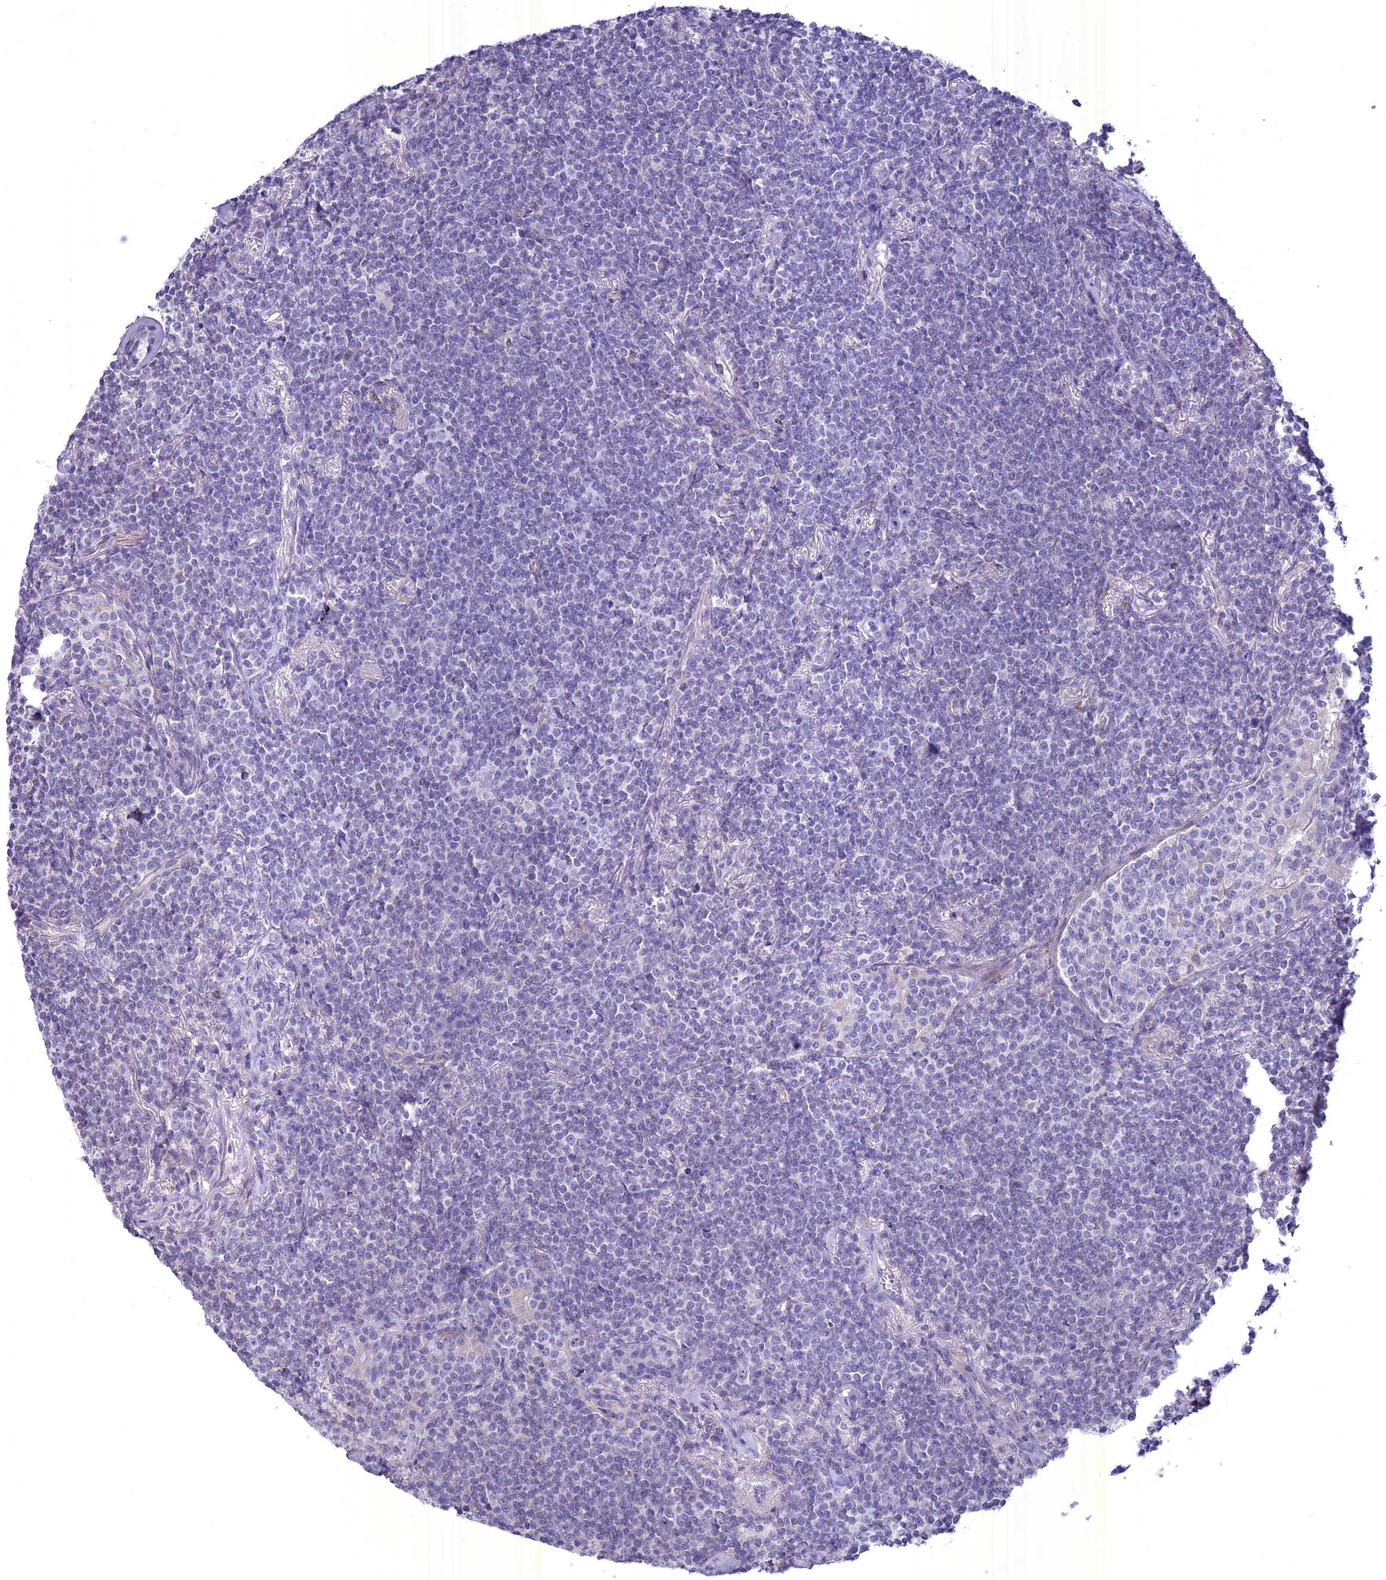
{"staining": {"intensity": "negative", "quantity": "none", "location": "none"}, "tissue": "lymphoma", "cell_type": "Tumor cells", "image_type": "cancer", "snomed": [{"axis": "morphology", "description": "Malignant lymphoma, non-Hodgkin's type, Low grade"}, {"axis": "topography", "description": "Lung"}], "caption": "Lymphoma was stained to show a protein in brown. There is no significant staining in tumor cells.", "gene": "SPHKAP", "patient": {"sex": "female", "age": 71}}